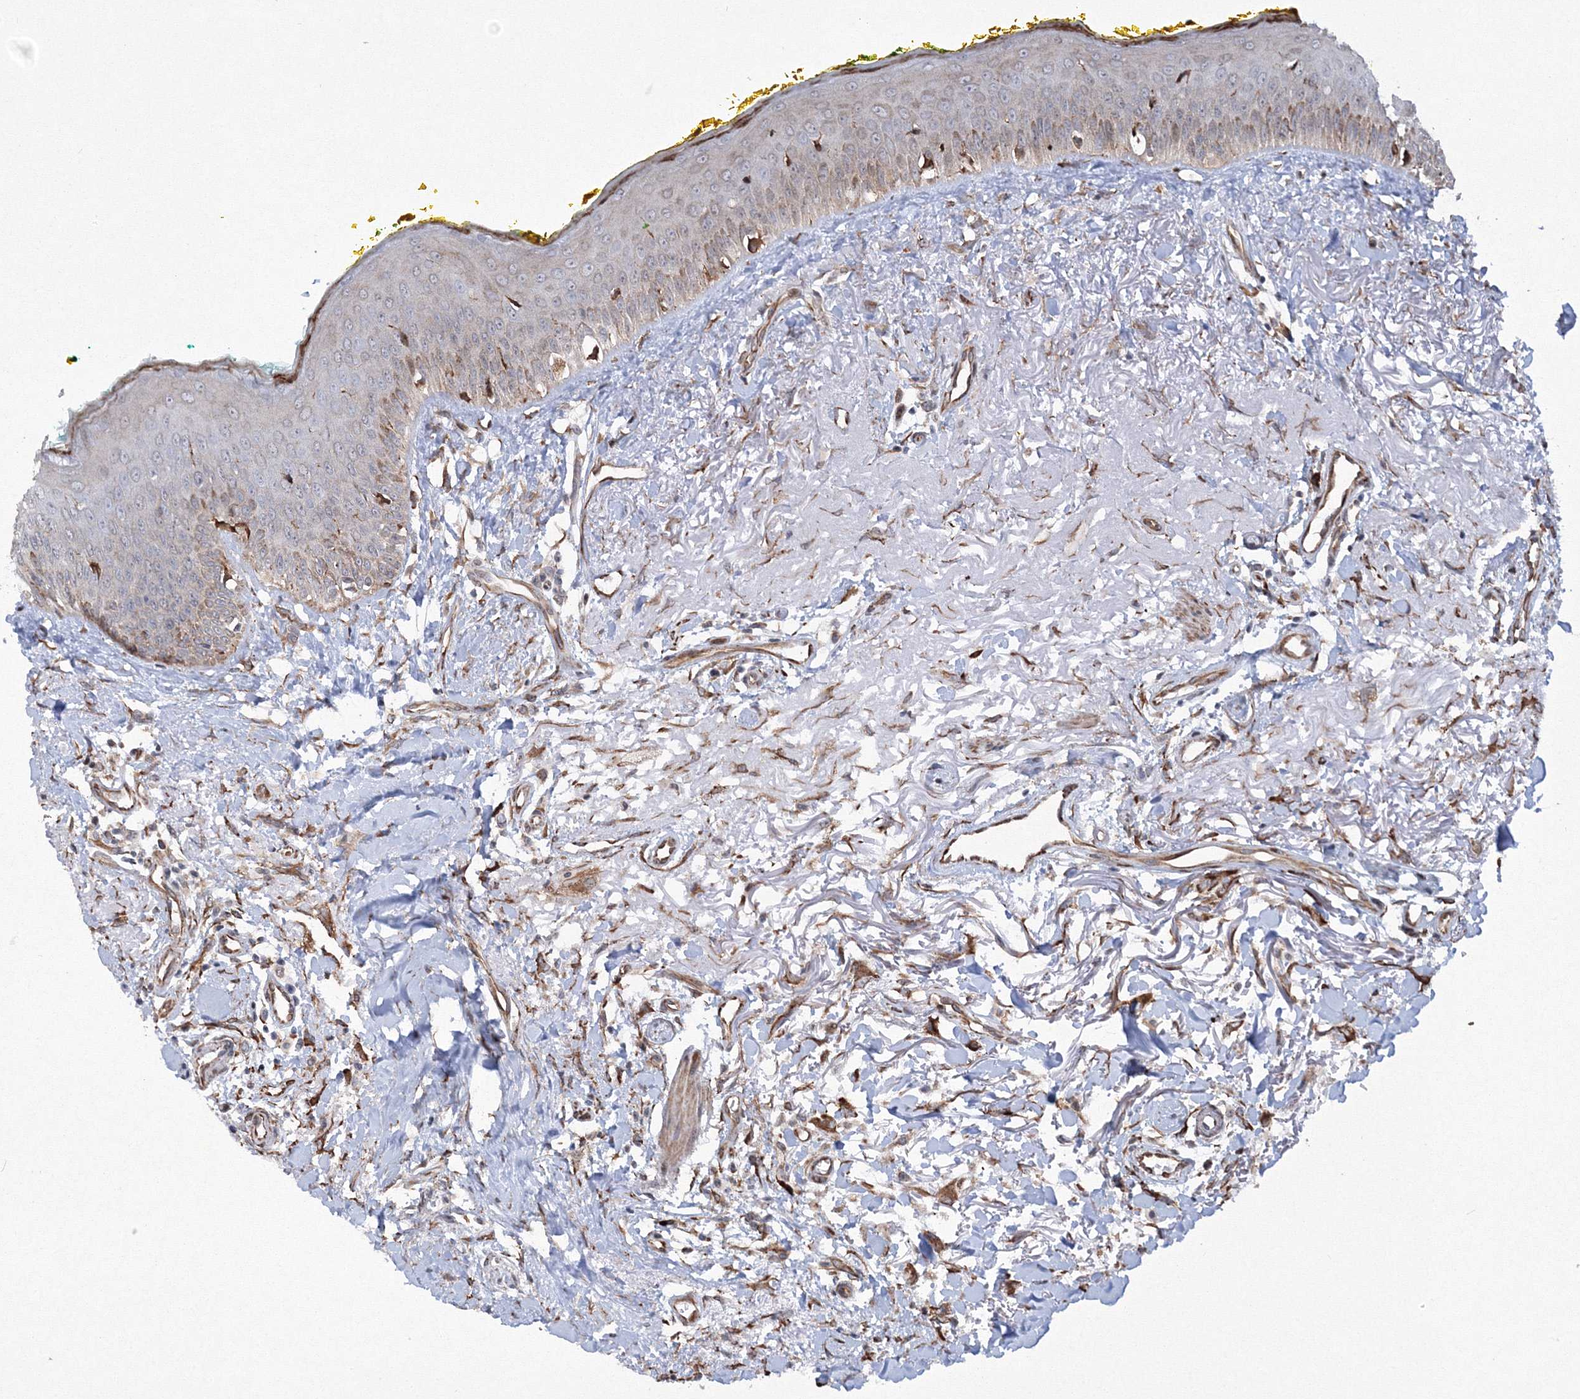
{"staining": {"intensity": "moderate", "quantity": "25%-75%", "location": "cytoplasmic/membranous,nuclear"}, "tissue": "oral mucosa", "cell_type": "Squamous epithelial cells", "image_type": "normal", "snomed": [{"axis": "morphology", "description": "Normal tissue, NOS"}, {"axis": "topography", "description": "Oral tissue"}], "caption": "Benign oral mucosa was stained to show a protein in brown. There is medium levels of moderate cytoplasmic/membranous,nuclear expression in about 25%-75% of squamous epithelial cells.", "gene": "EFCAB12", "patient": {"sex": "female", "age": 70}}